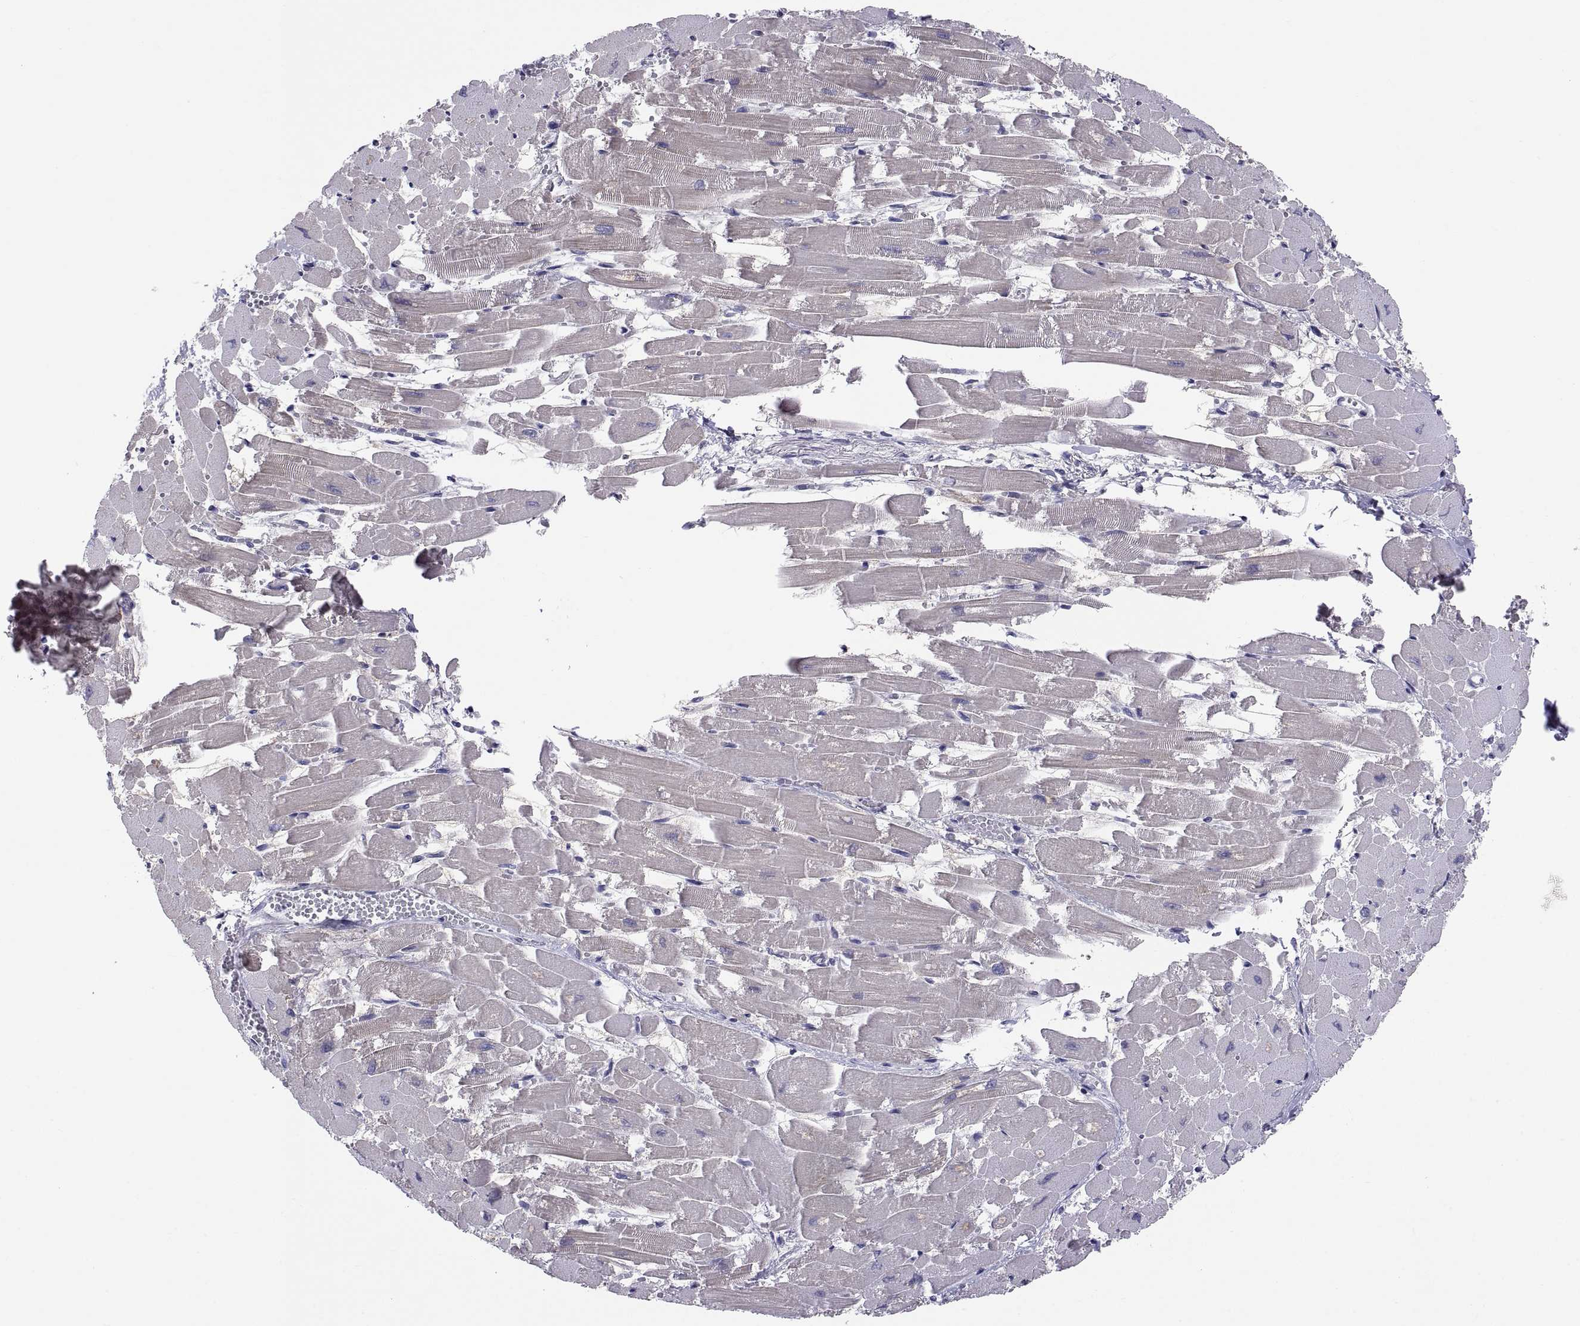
{"staining": {"intensity": "negative", "quantity": "none", "location": "none"}, "tissue": "heart muscle", "cell_type": "Cardiomyocytes", "image_type": "normal", "snomed": [{"axis": "morphology", "description": "Normal tissue, NOS"}, {"axis": "topography", "description": "Heart"}], "caption": "This micrograph is of unremarkable heart muscle stained with immunohistochemistry to label a protein in brown with the nuclei are counter-stained blue. There is no staining in cardiomyocytes. (DAB immunohistochemistry visualized using brightfield microscopy, high magnification).", "gene": "TEX13A", "patient": {"sex": "female", "age": 52}}